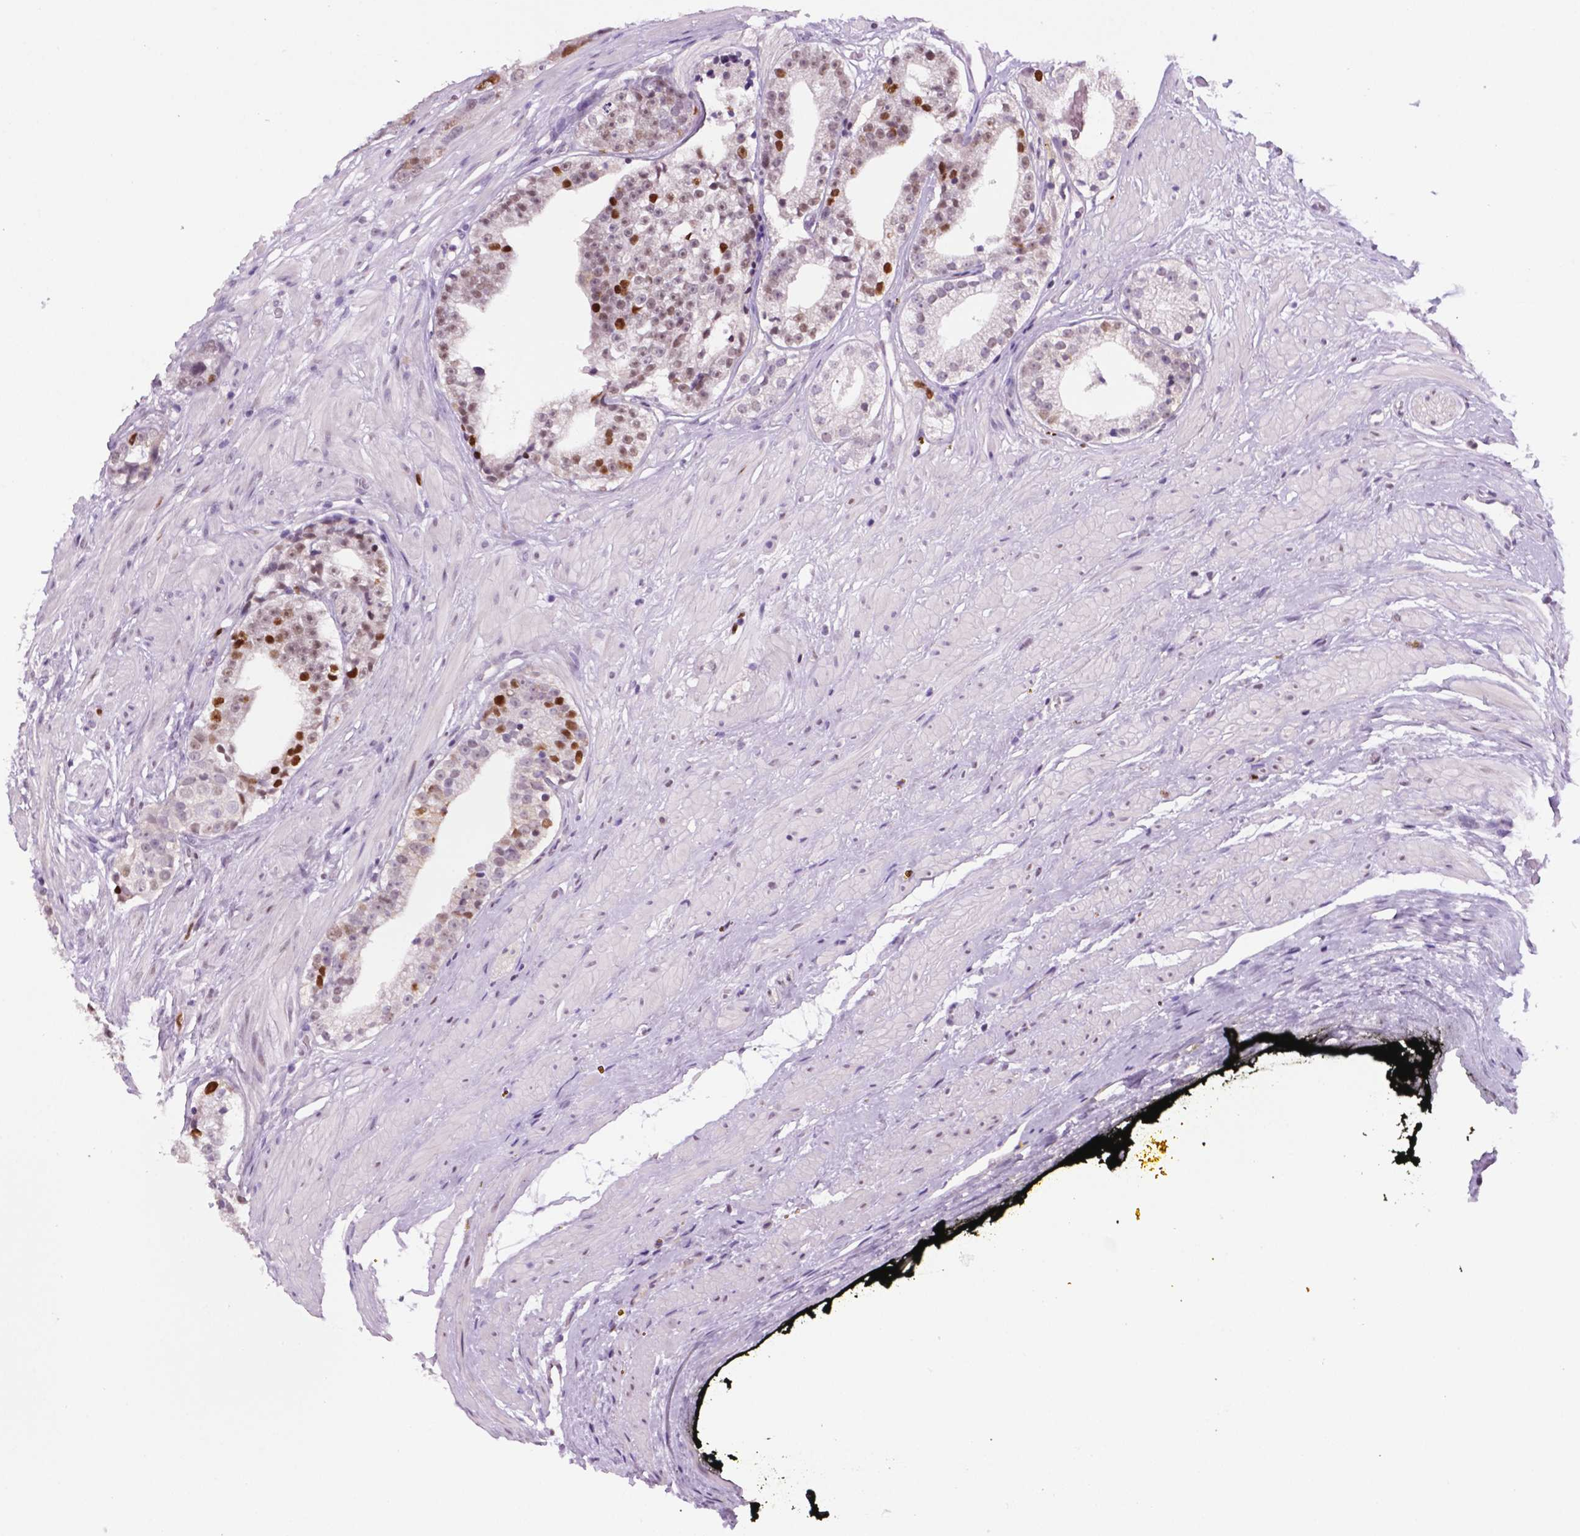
{"staining": {"intensity": "moderate", "quantity": "25%-75%", "location": "nuclear"}, "tissue": "prostate cancer", "cell_type": "Tumor cells", "image_type": "cancer", "snomed": [{"axis": "morphology", "description": "Adenocarcinoma, Low grade"}, {"axis": "topography", "description": "Prostate"}], "caption": "Protein staining shows moderate nuclear positivity in about 25%-75% of tumor cells in prostate cancer (low-grade adenocarcinoma). The protein is shown in brown color, while the nuclei are stained blue.", "gene": "NCAPH2", "patient": {"sex": "male", "age": 60}}